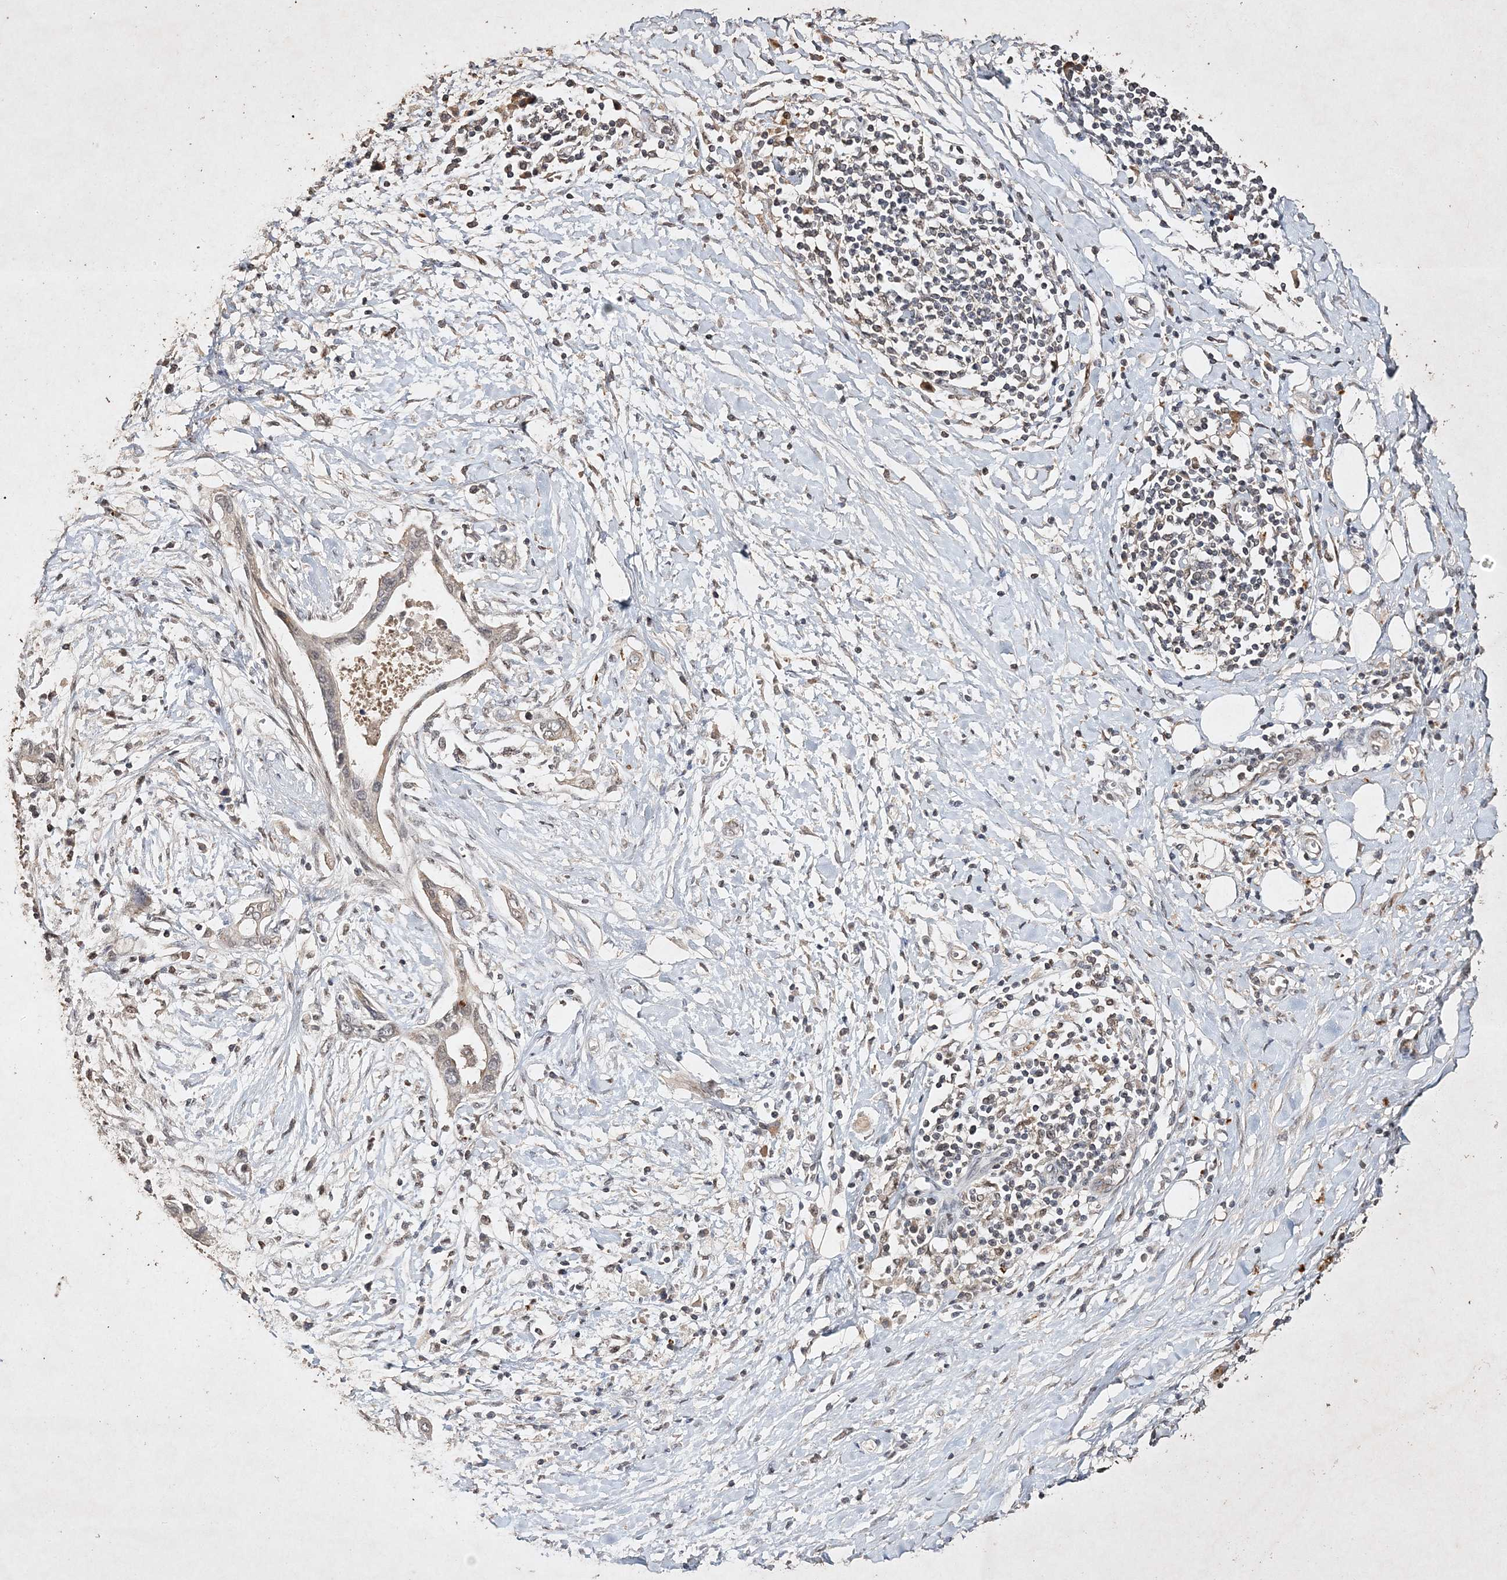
{"staining": {"intensity": "weak", "quantity": "25%-75%", "location": "nuclear"}, "tissue": "pancreatic cancer", "cell_type": "Tumor cells", "image_type": "cancer", "snomed": [{"axis": "morphology", "description": "Normal tissue, NOS"}, {"axis": "morphology", "description": "Adenocarcinoma, NOS"}, {"axis": "topography", "description": "Pancreas"}, {"axis": "topography", "description": "Peripheral nerve tissue"}], "caption": "The image shows a brown stain indicating the presence of a protein in the nuclear of tumor cells in adenocarcinoma (pancreatic). The staining is performed using DAB (3,3'-diaminobenzidine) brown chromogen to label protein expression. The nuclei are counter-stained blue using hematoxylin.", "gene": "C3orf38", "patient": {"sex": "male", "age": 59}}